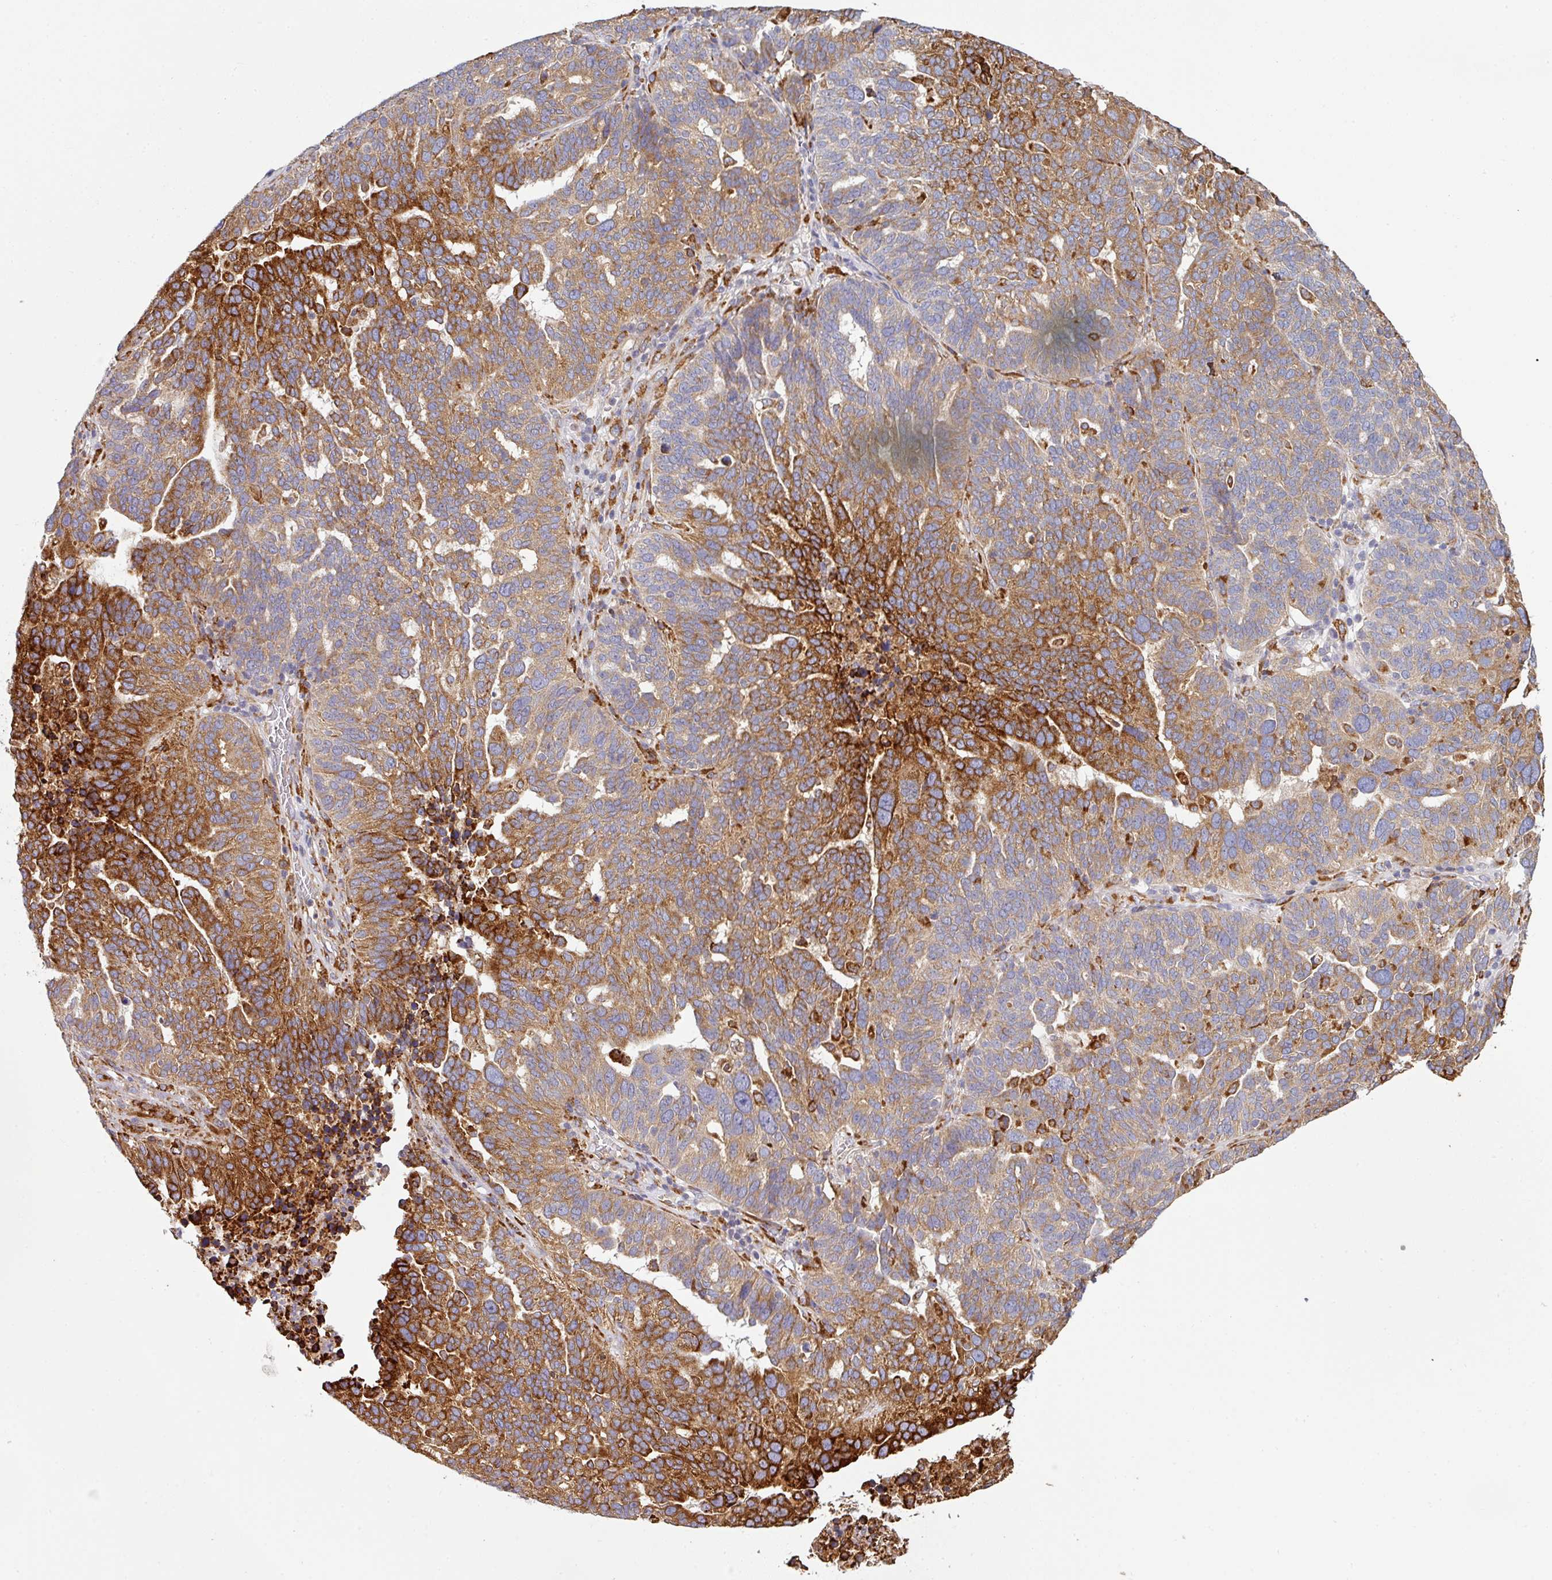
{"staining": {"intensity": "strong", "quantity": "25%-75%", "location": "cytoplasmic/membranous"}, "tissue": "ovarian cancer", "cell_type": "Tumor cells", "image_type": "cancer", "snomed": [{"axis": "morphology", "description": "Cystadenocarcinoma, serous, NOS"}, {"axis": "topography", "description": "Ovary"}], "caption": "Immunohistochemical staining of ovarian cancer (serous cystadenocarcinoma) displays high levels of strong cytoplasmic/membranous protein positivity in about 25%-75% of tumor cells.", "gene": "ZNF268", "patient": {"sex": "female", "age": 59}}